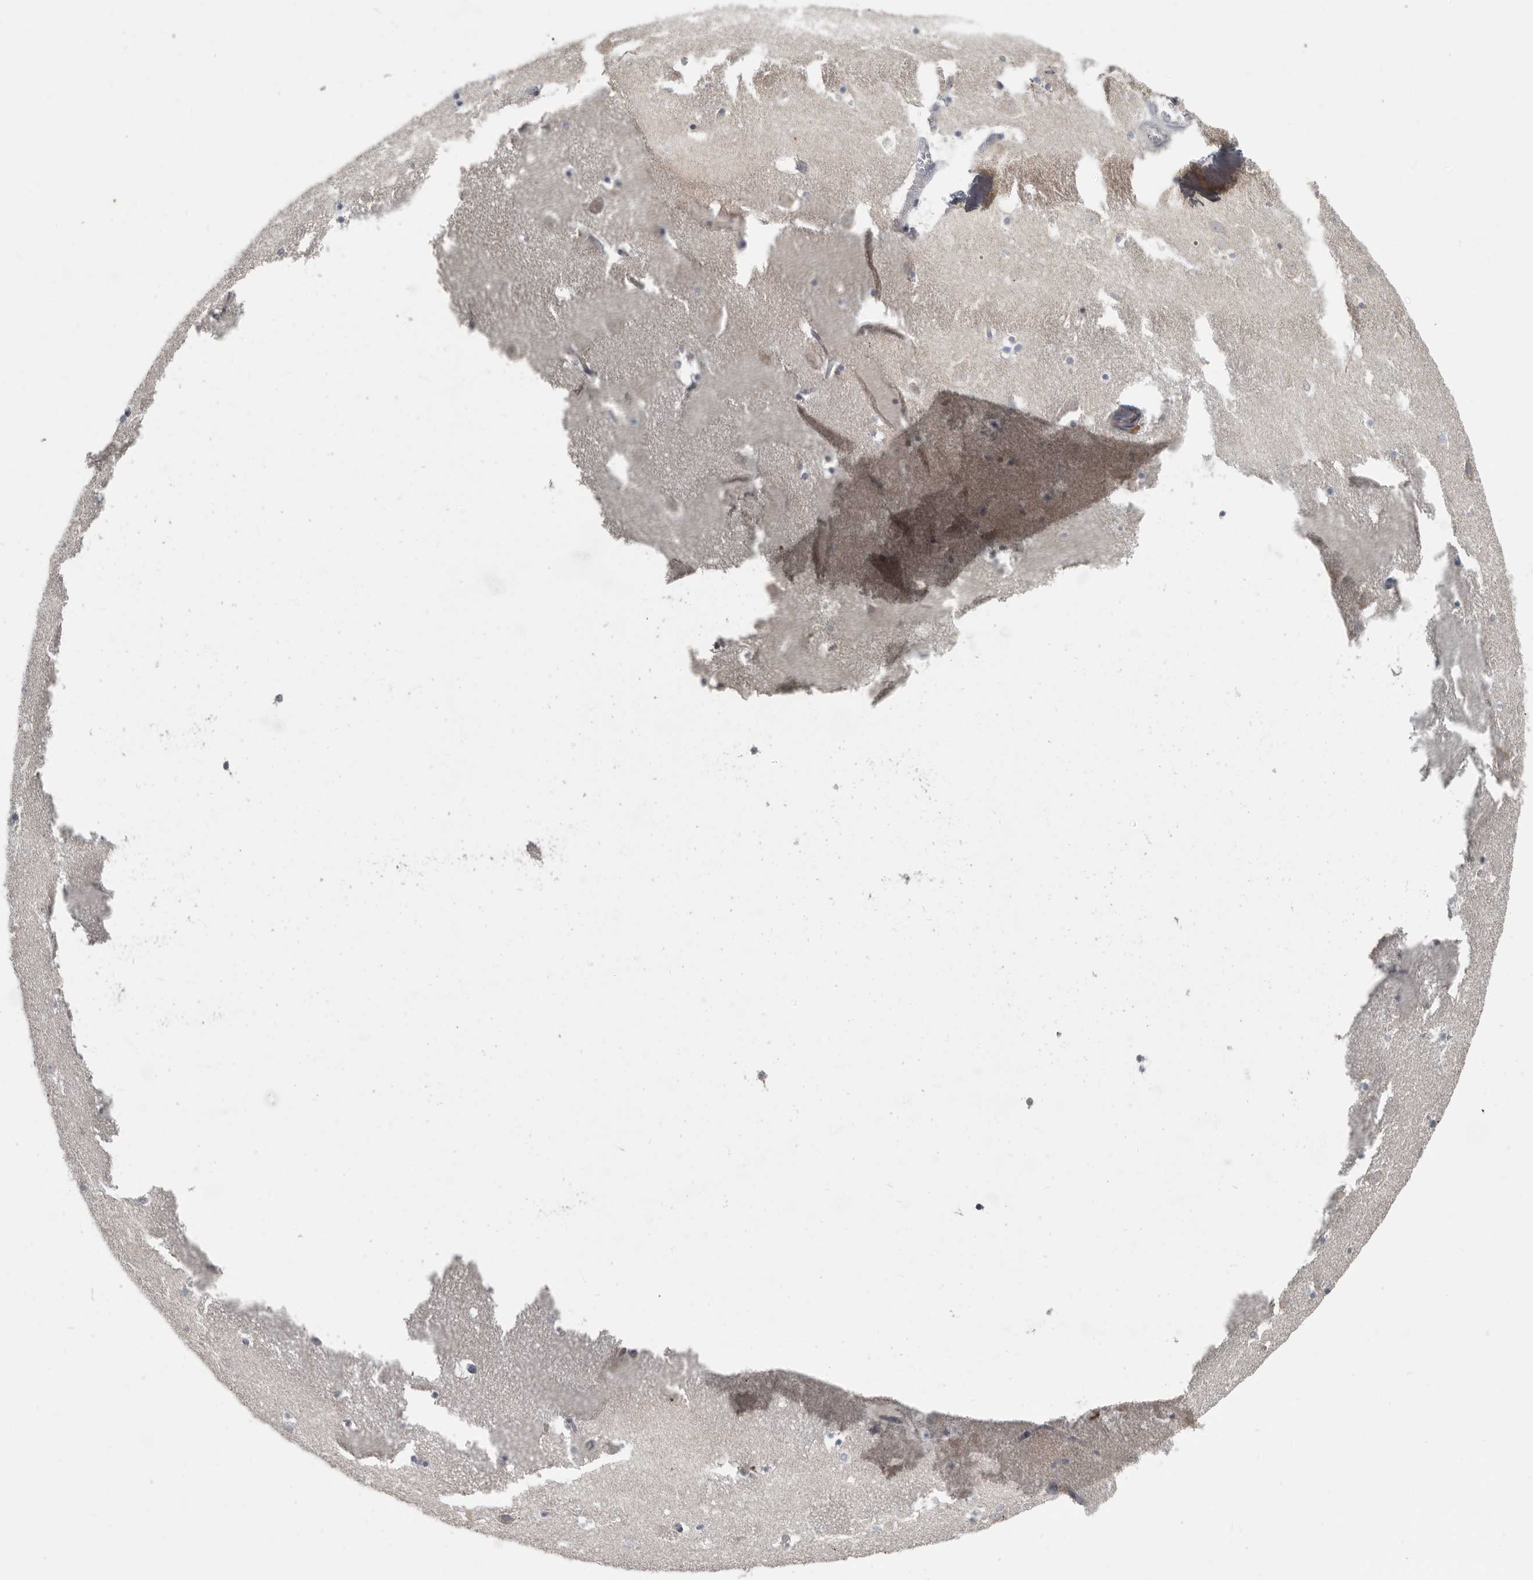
{"staining": {"intensity": "negative", "quantity": "none", "location": "none"}, "tissue": "caudate", "cell_type": "Glial cells", "image_type": "normal", "snomed": [{"axis": "morphology", "description": "Normal tissue, NOS"}, {"axis": "topography", "description": "Lateral ventricle wall"}], "caption": "This is a micrograph of immunohistochemistry (IHC) staining of benign caudate, which shows no expression in glial cells.", "gene": "ZNF114", "patient": {"sex": "male", "age": 45}}